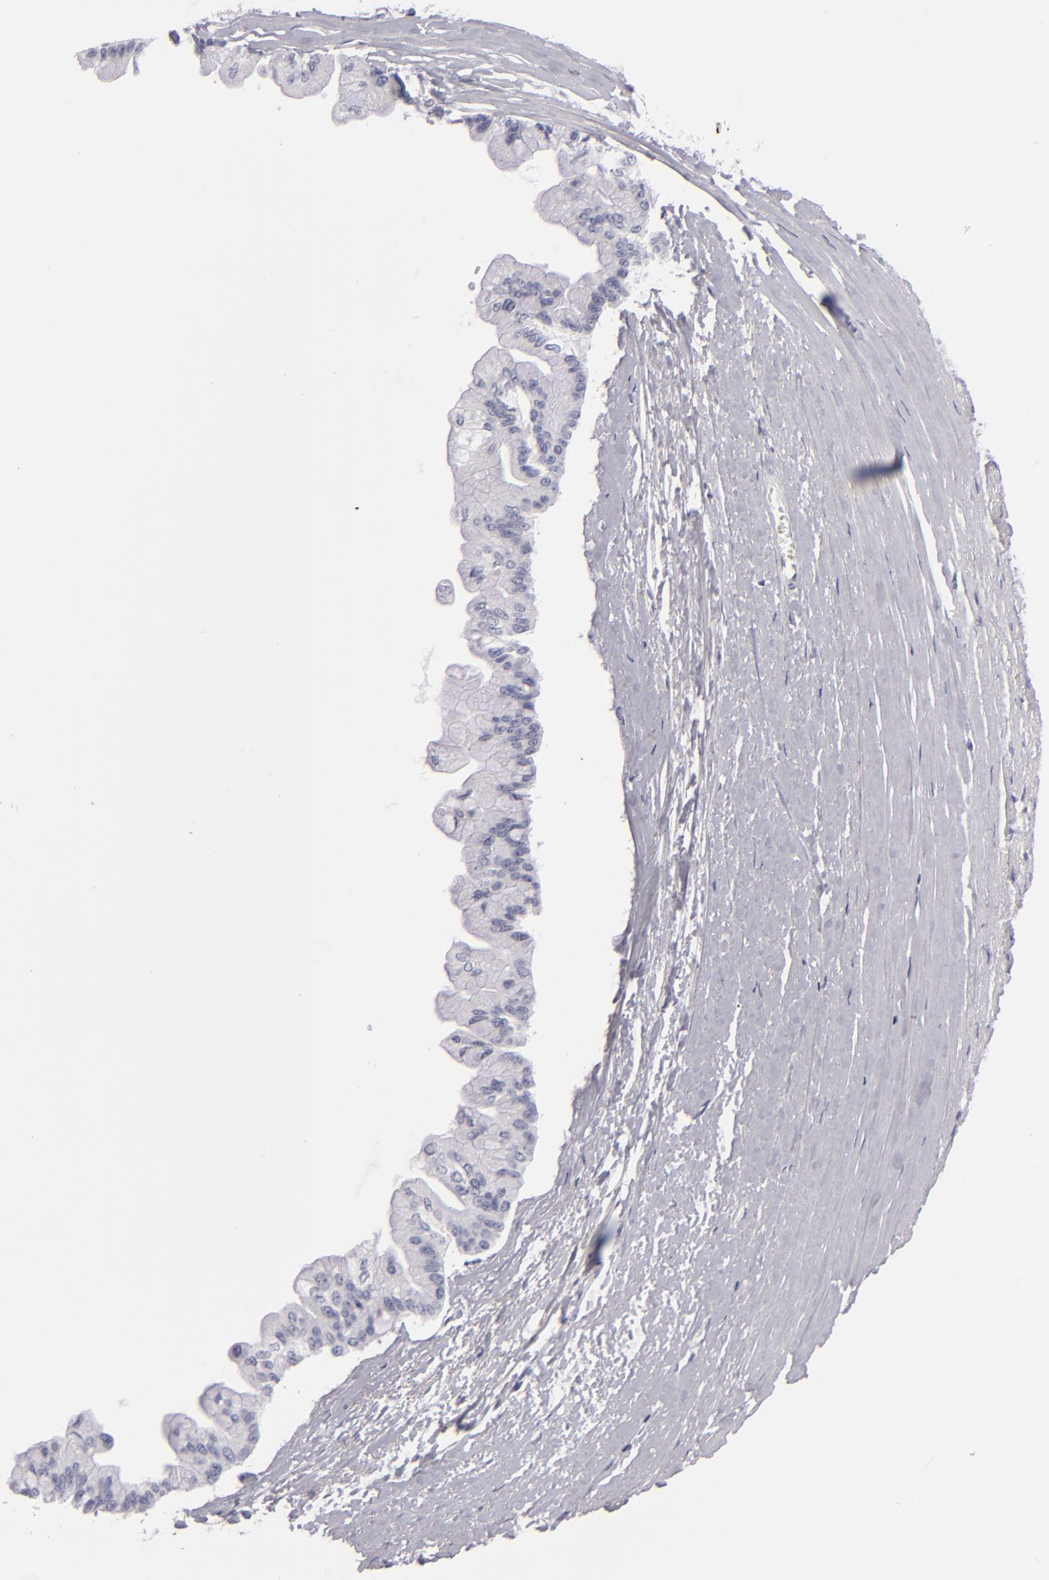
{"staining": {"intensity": "negative", "quantity": "none", "location": "none"}, "tissue": "liver cancer", "cell_type": "Tumor cells", "image_type": "cancer", "snomed": [{"axis": "morphology", "description": "Cholangiocarcinoma"}, {"axis": "topography", "description": "Liver"}], "caption": "Cholangiocarcinoma (liver) stained for a protein using immunohistochemistry (IHC) exhibits no positivity tumor cells.", "gene": "F13A1", "patient": {"sex": "female", "age": 79}}